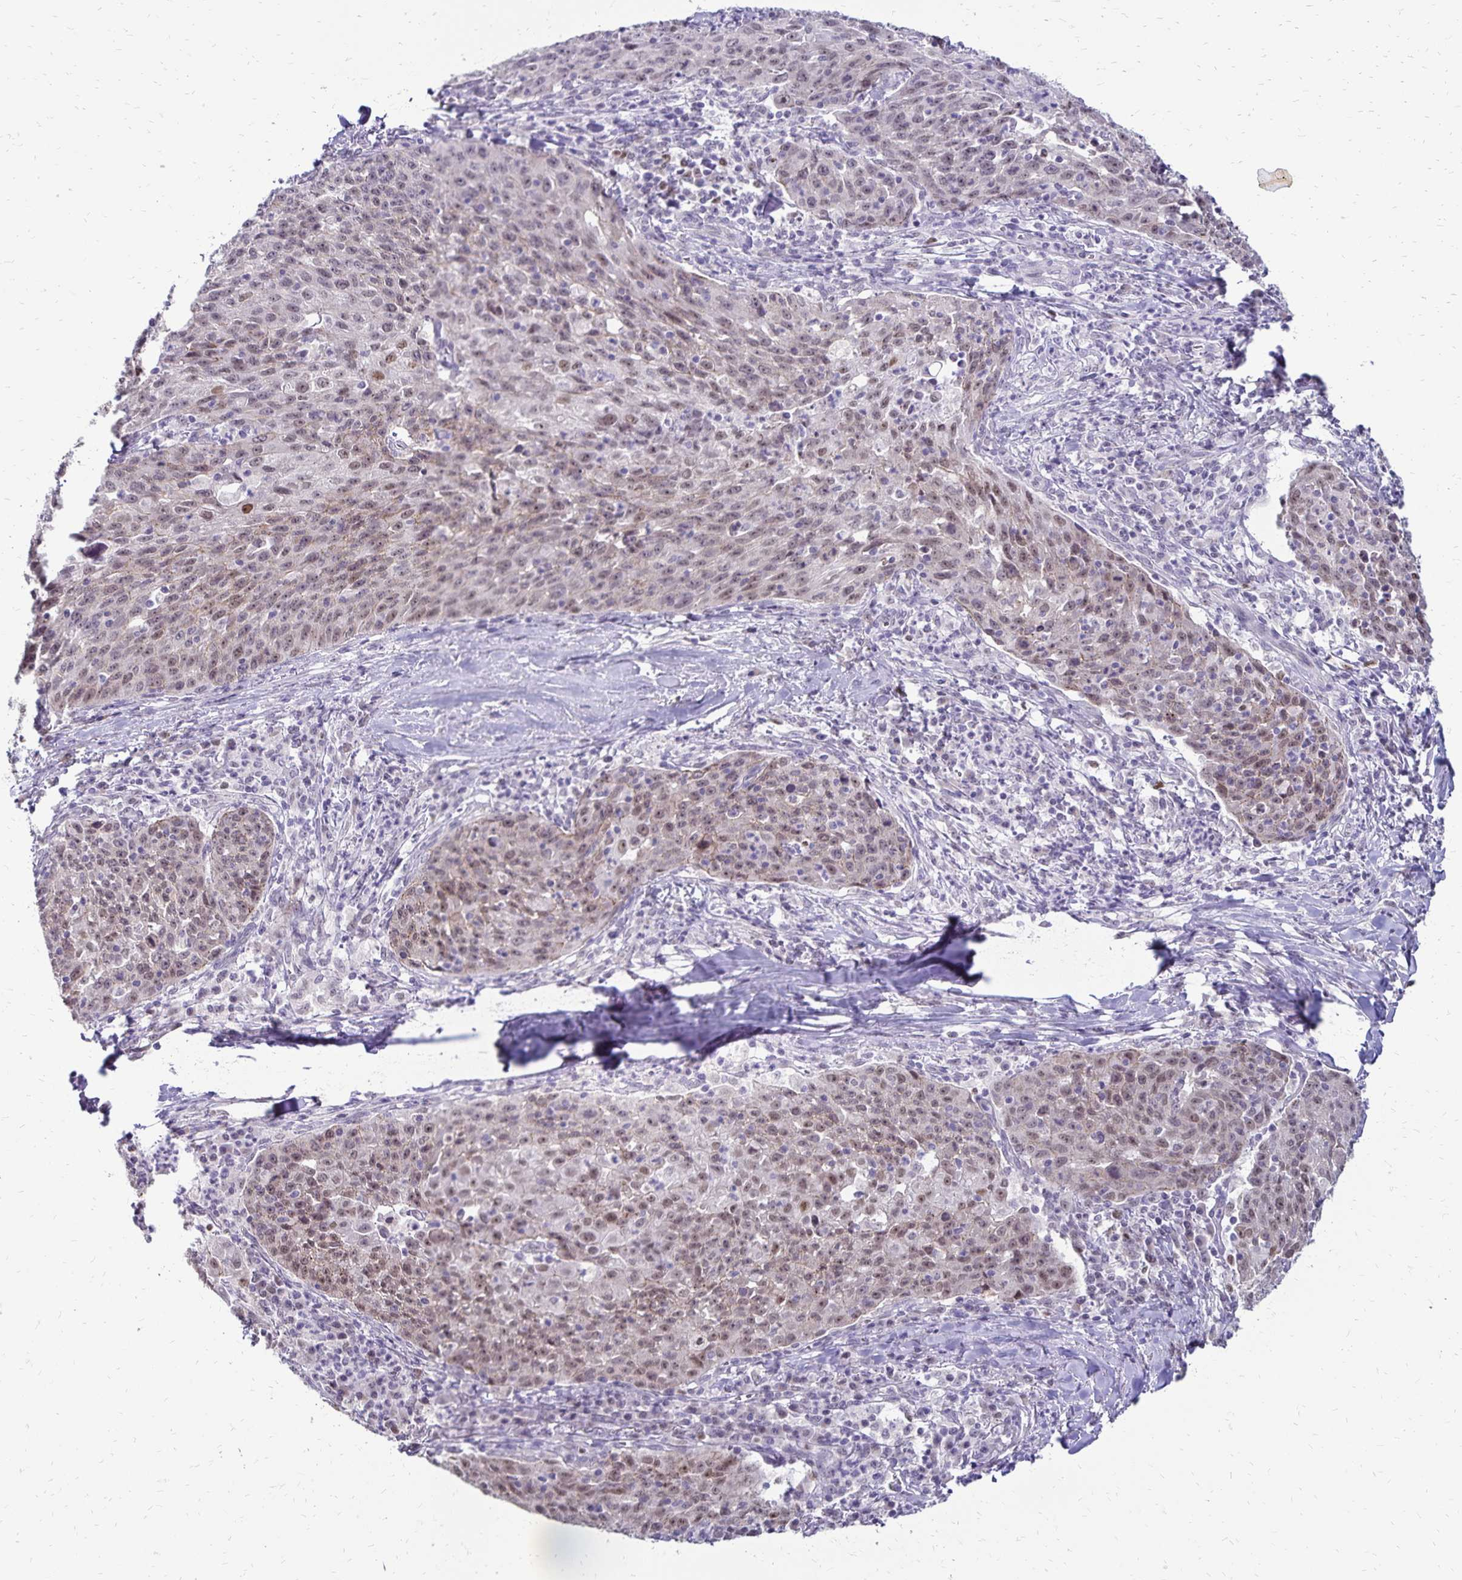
{"staining": {"intensity": "weak", "quantity": "25%-75%", "location": "nuclear"}, "tissue": "lung cancer", "cell_type": "Tumor cells", "image_type": "cancer", "snomed": [{"axis": "morphology", "description": "Squamous cell carcinoma, NOS"}, {"axis": "morphology", "description": "Squamous cell carcinoma, metastatic, NOS"}, {"axis": "topography", "description": "Bronchus"}, {"axis": "topography", "description": "Lung"}], "caption": "A photomicrograph showing weak nuclear positivity in about 25%-75% of tumor cells in lung cancer (metastatic squamous cell carcinoma), as visualized by brown immunohistochemical staining.", "gene": "POLB", "patient": {"sex": "male", "age": 62}}